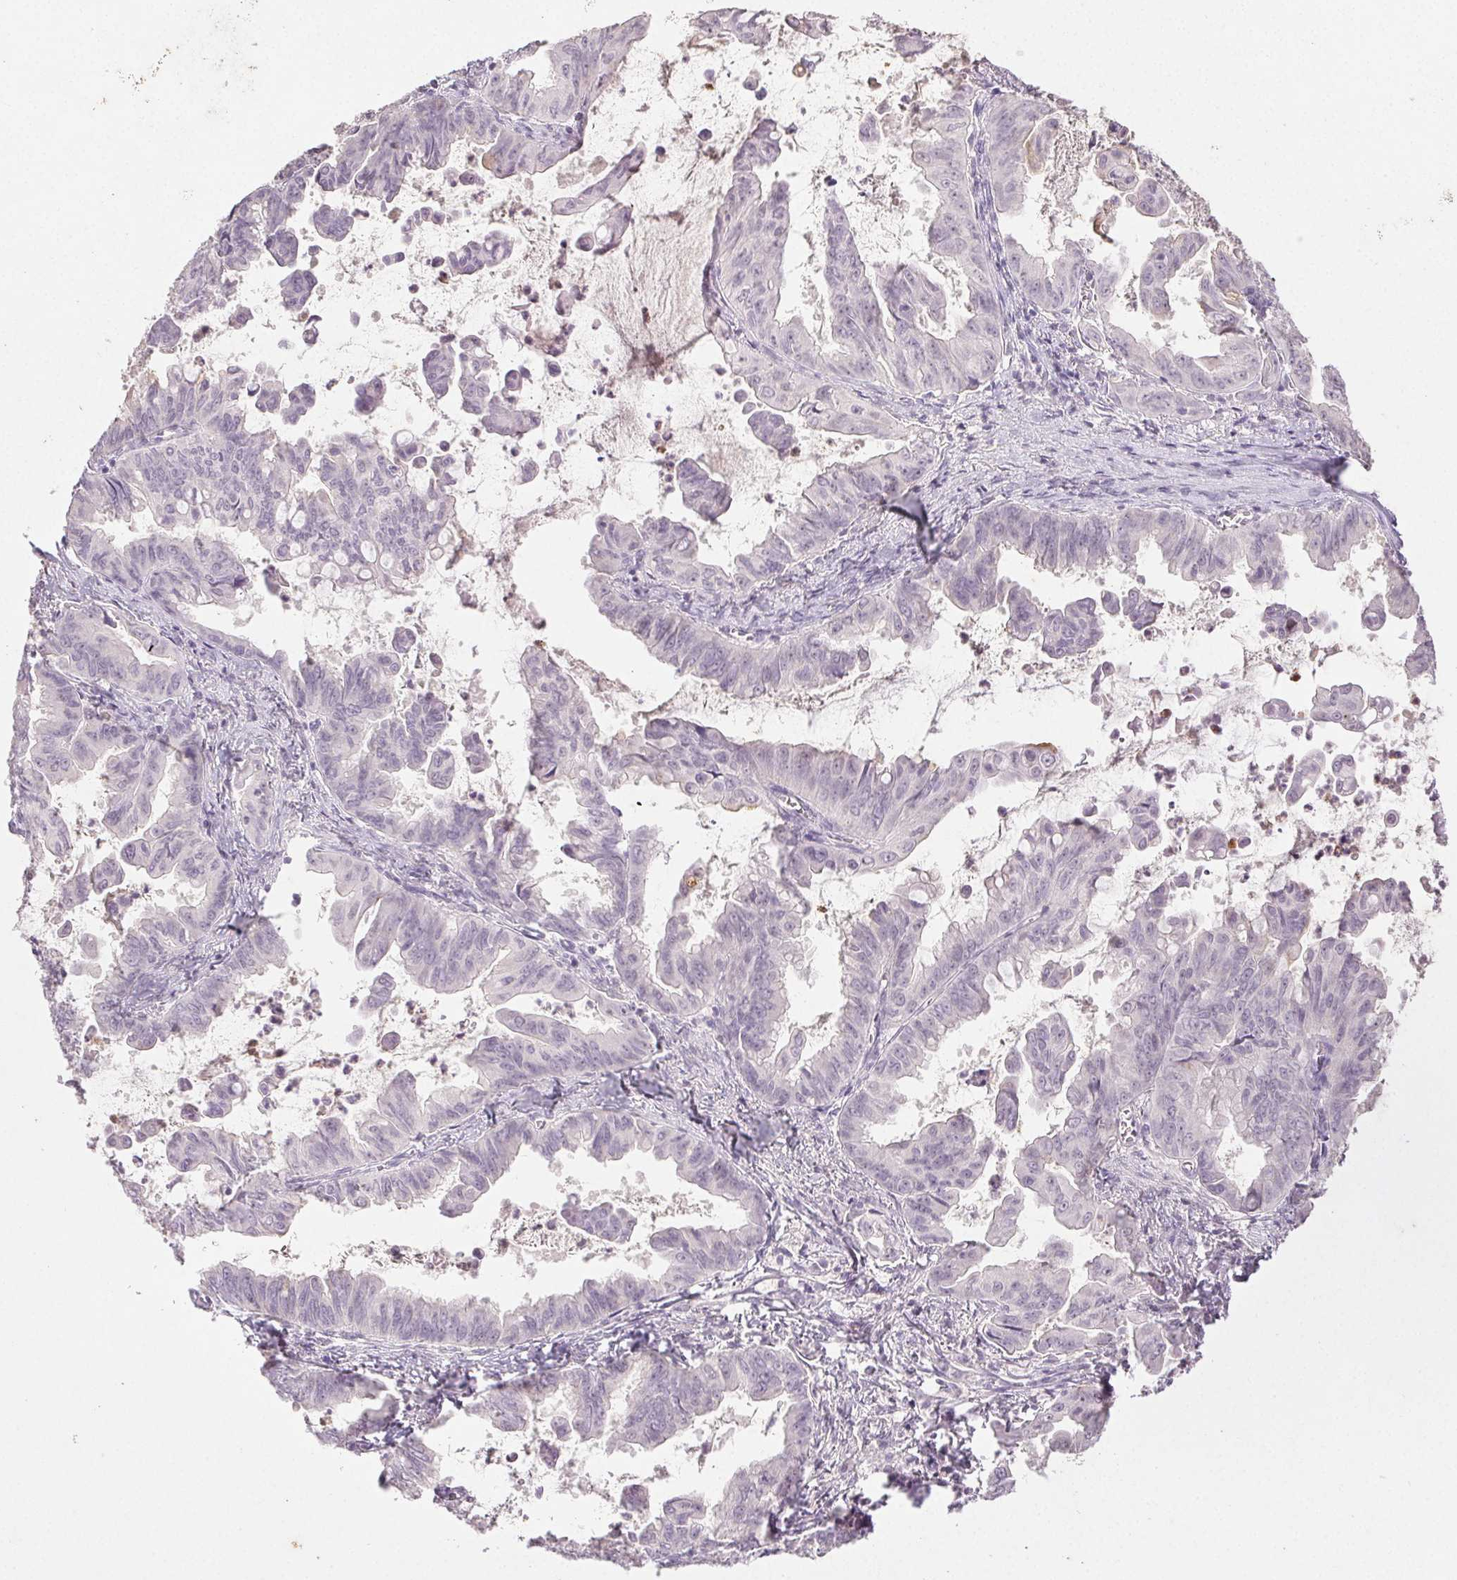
{"staining": {"intensity": "weak", "quantity": "<25%", "location": "cytoplasmic/membranous"}, "tissue": "stomach cancer", "cell_type": "Tumor cells", "image_type": "cancer", "snomed": [{"axis": "morphology", "description": "Adenocarcinoma, NOS"}, {"axis": "topography", "description": "Stomach, upper"}], "caption": "Histopathology image shows no significant protein positivity in tumor cells of adenocarcinoma (stomach).", "gene": "PI3", "patient": {"sex": "male", "age": 80}}